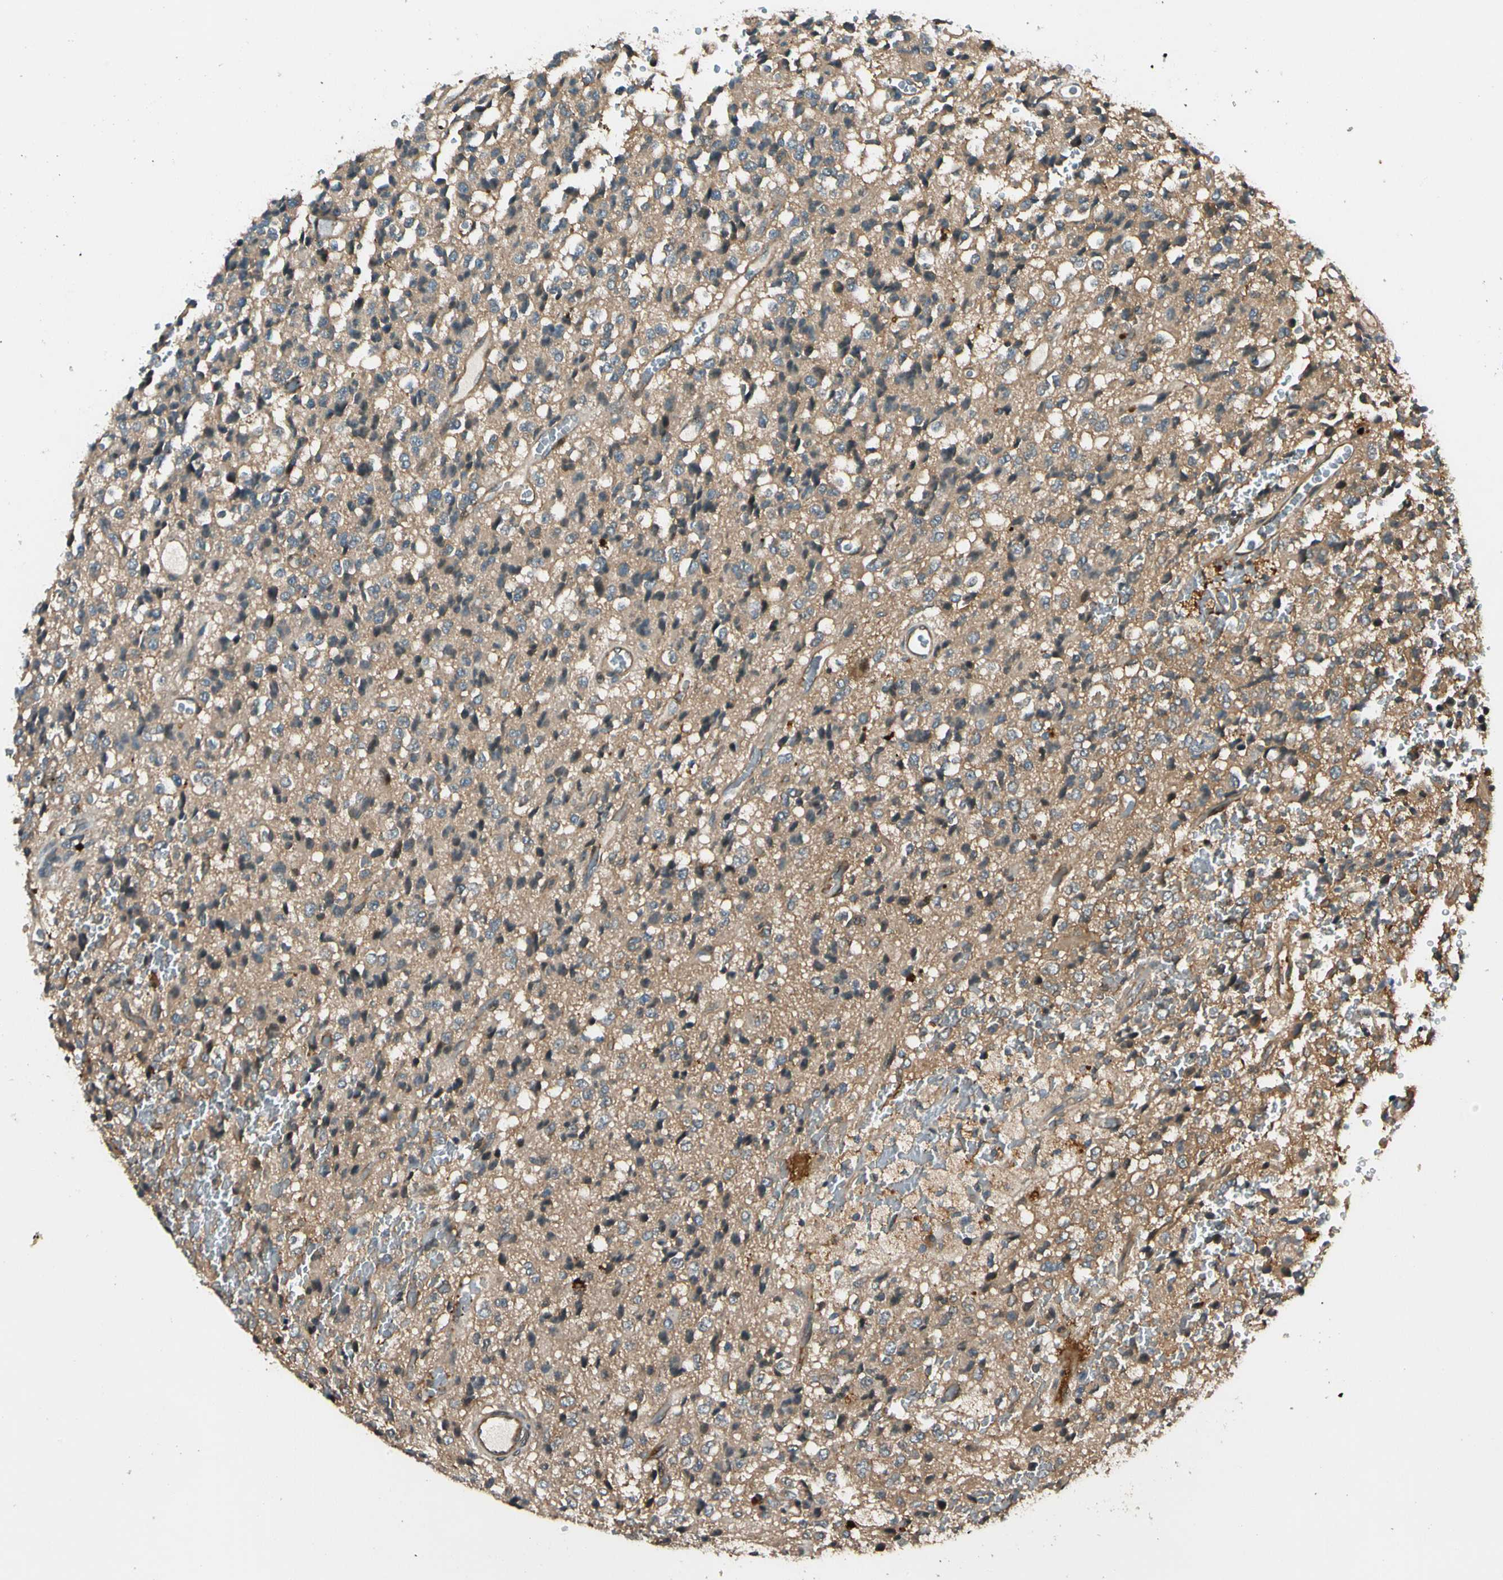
{"staining": {"intensity": "weak", "quantity": ">75%", "location": "cytoplasmic/membranous"}, "tissue": "glioma", "cell_type": "Tumor cells", "image_type": "cancer", "snomed": [{"axis": "morphology", "description": "Glioma, malignant, High grade"}, {"axis": "topography", "description": "pancreas cauda"}], "caption": "High-grade glioma (malignant) stained with a protein marker displays weak staining in tumor cells.", "gene": "ROCK2", "patient": {"sex": "male", "age": 60}}